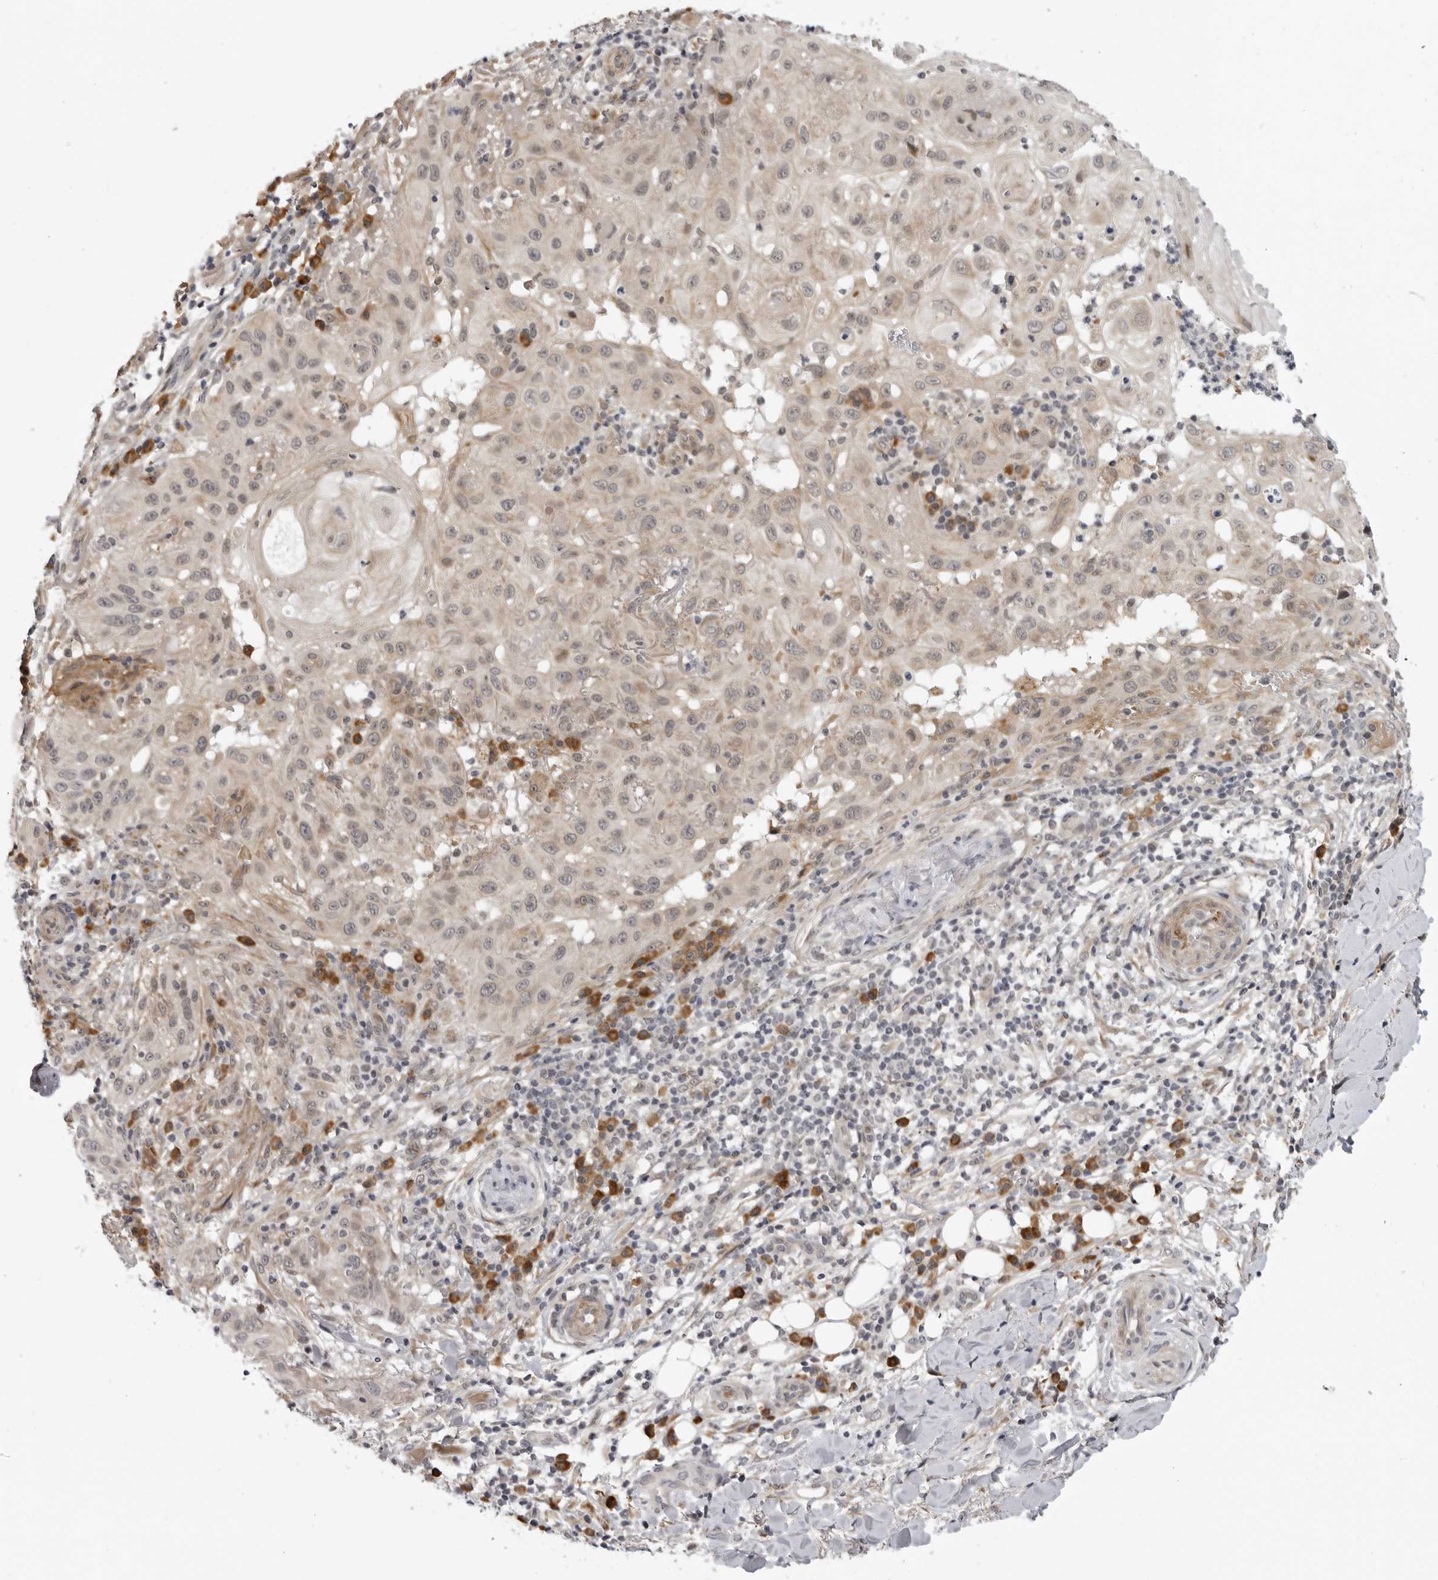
{"staining": {"intensity": "weak", "quantity": ">75%", "location": "cytoplasmic/membranous,nuclear"}, "tissue": "skin cancer", "cell_type": "Tumor cells", "image_type": "cancer", "snomed": [{"axis": "morphology", "description": "Normal tissue, NOS"}, {"axis": "morphology", "description": "Squamous cell carcinoma, NOS"}, {"axis": "topography", "description": "Skin"}], "caption": "This histopathology image demonstrates immunohistochemistry staining of human skin squamous cell carcinoma, with low weak cytoplasmic/membranous and nuclear expression in approximately >75% of tumor cells.", "gene": "ALPK2", "patient": {"sex": "female", "age": 96}}